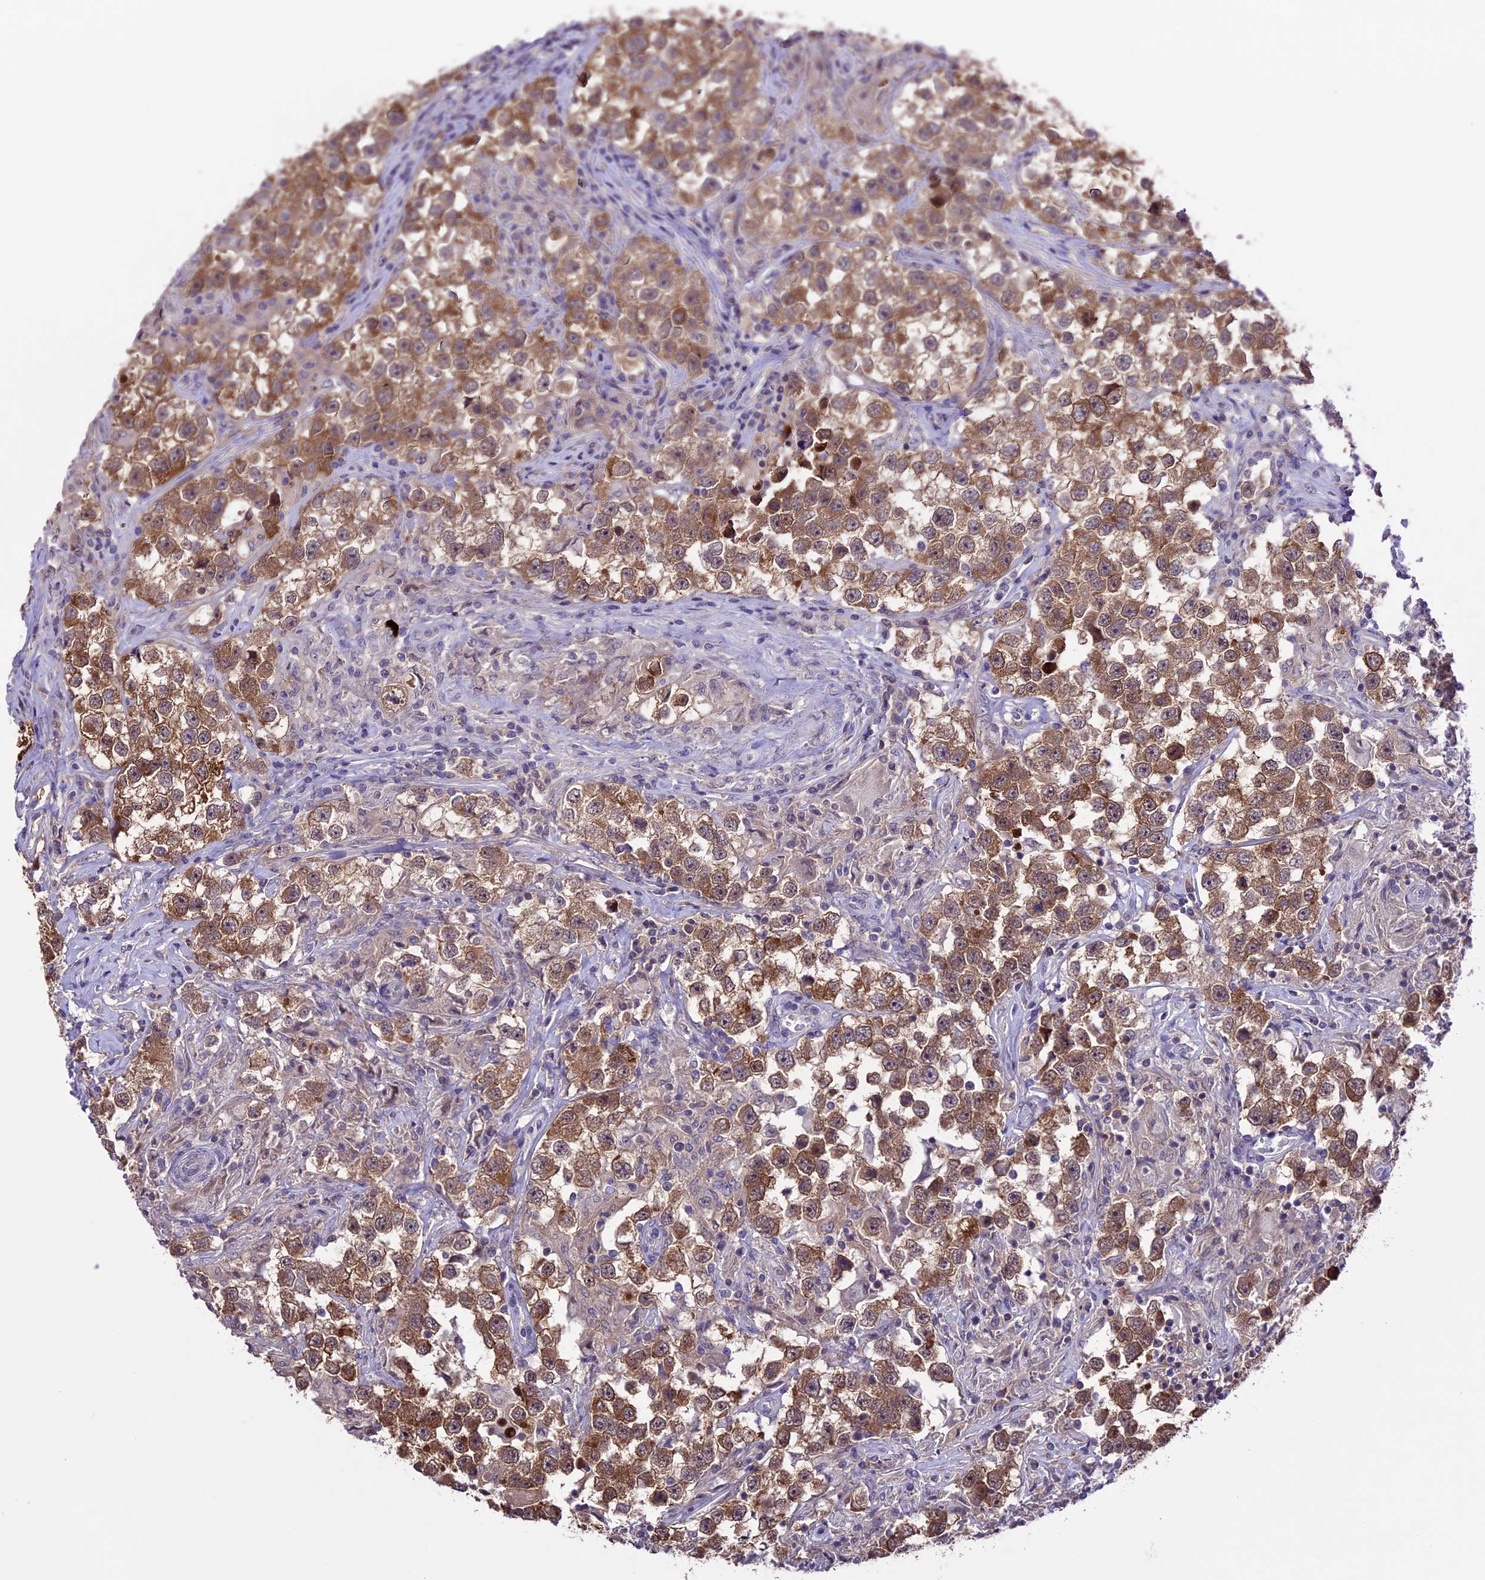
{"staining": {"intensity": "moderate", "quantity": ">75%", "location": "cytoplasmic/membranous"}, "tissue": "testis cancer", "cell_type": "Tumor cells", "image_type": "cancer", "snomed": [{"axis": "morphology", "description": "Seminoma, NOS"}, {"axis": "topography", "description": "Testis"}], "caption": "Tumor cells demonstrate medium levels of moderate cytoplasmic/membranous expression in approximately >75% of cells in human testis seminoma.", "gene": "XKR7", "patient": {"sex": "male", "age": 46}}